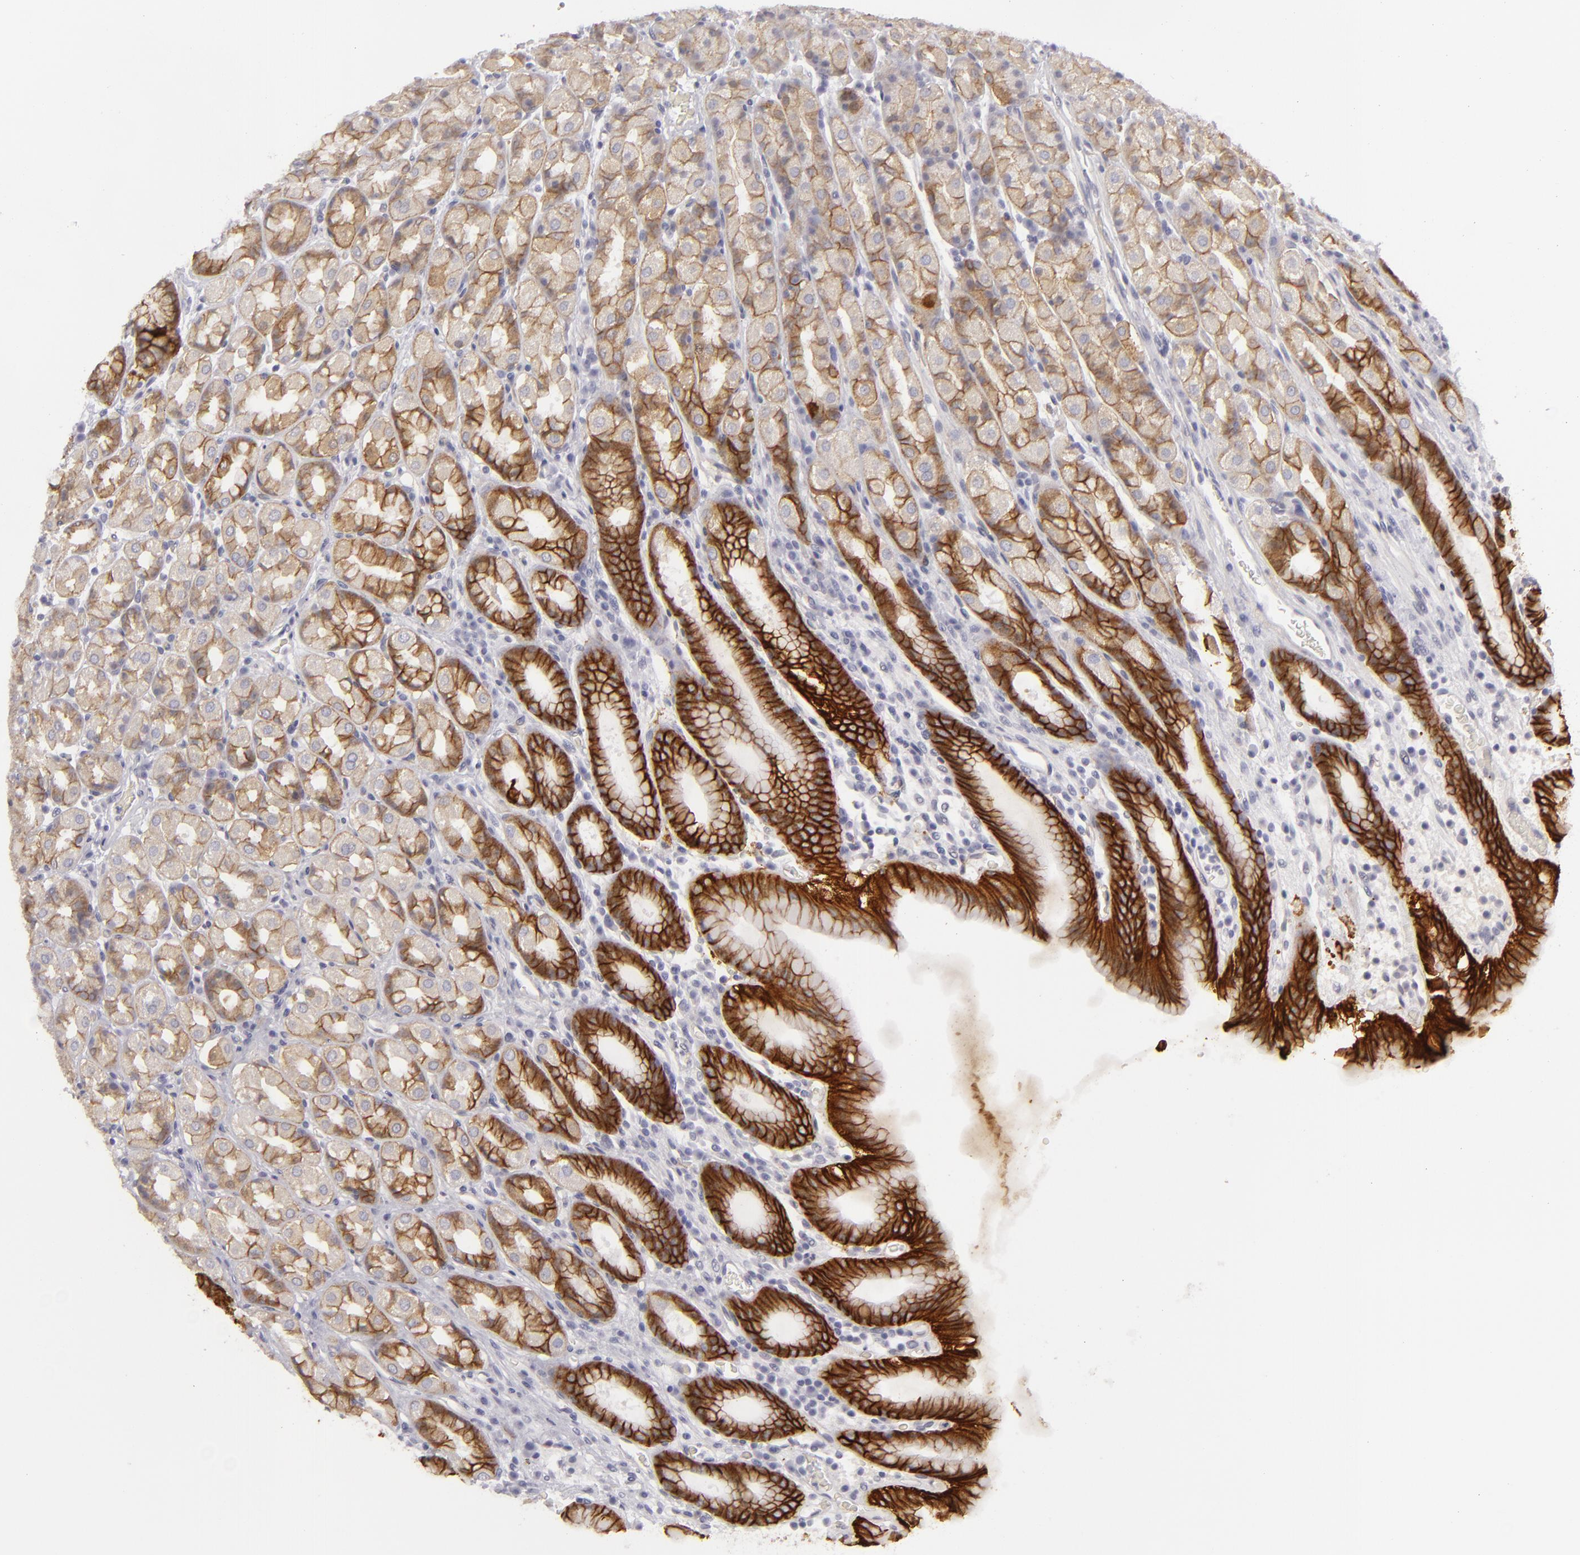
{"staining": {"intensity": "moderate", "quantity": ">75%", "location": "cytoplasmic/membranous"}, "tissue": "stomach", "cell_type": "Glandular cells", "image_type": "normal", "snomed": [{"axis": "morphology", "description": "Normal tissue, NOS"}, {"axis": "topography", "description": "Stomach, upper"}], "caption": "Glandular cells exhibit medium levels of moderate cytoplasmic/membranous positivity in approximately >75% of cells in benign stomach.", "gene": "JUP", "patient": {"sex": "male", "age": 68}}